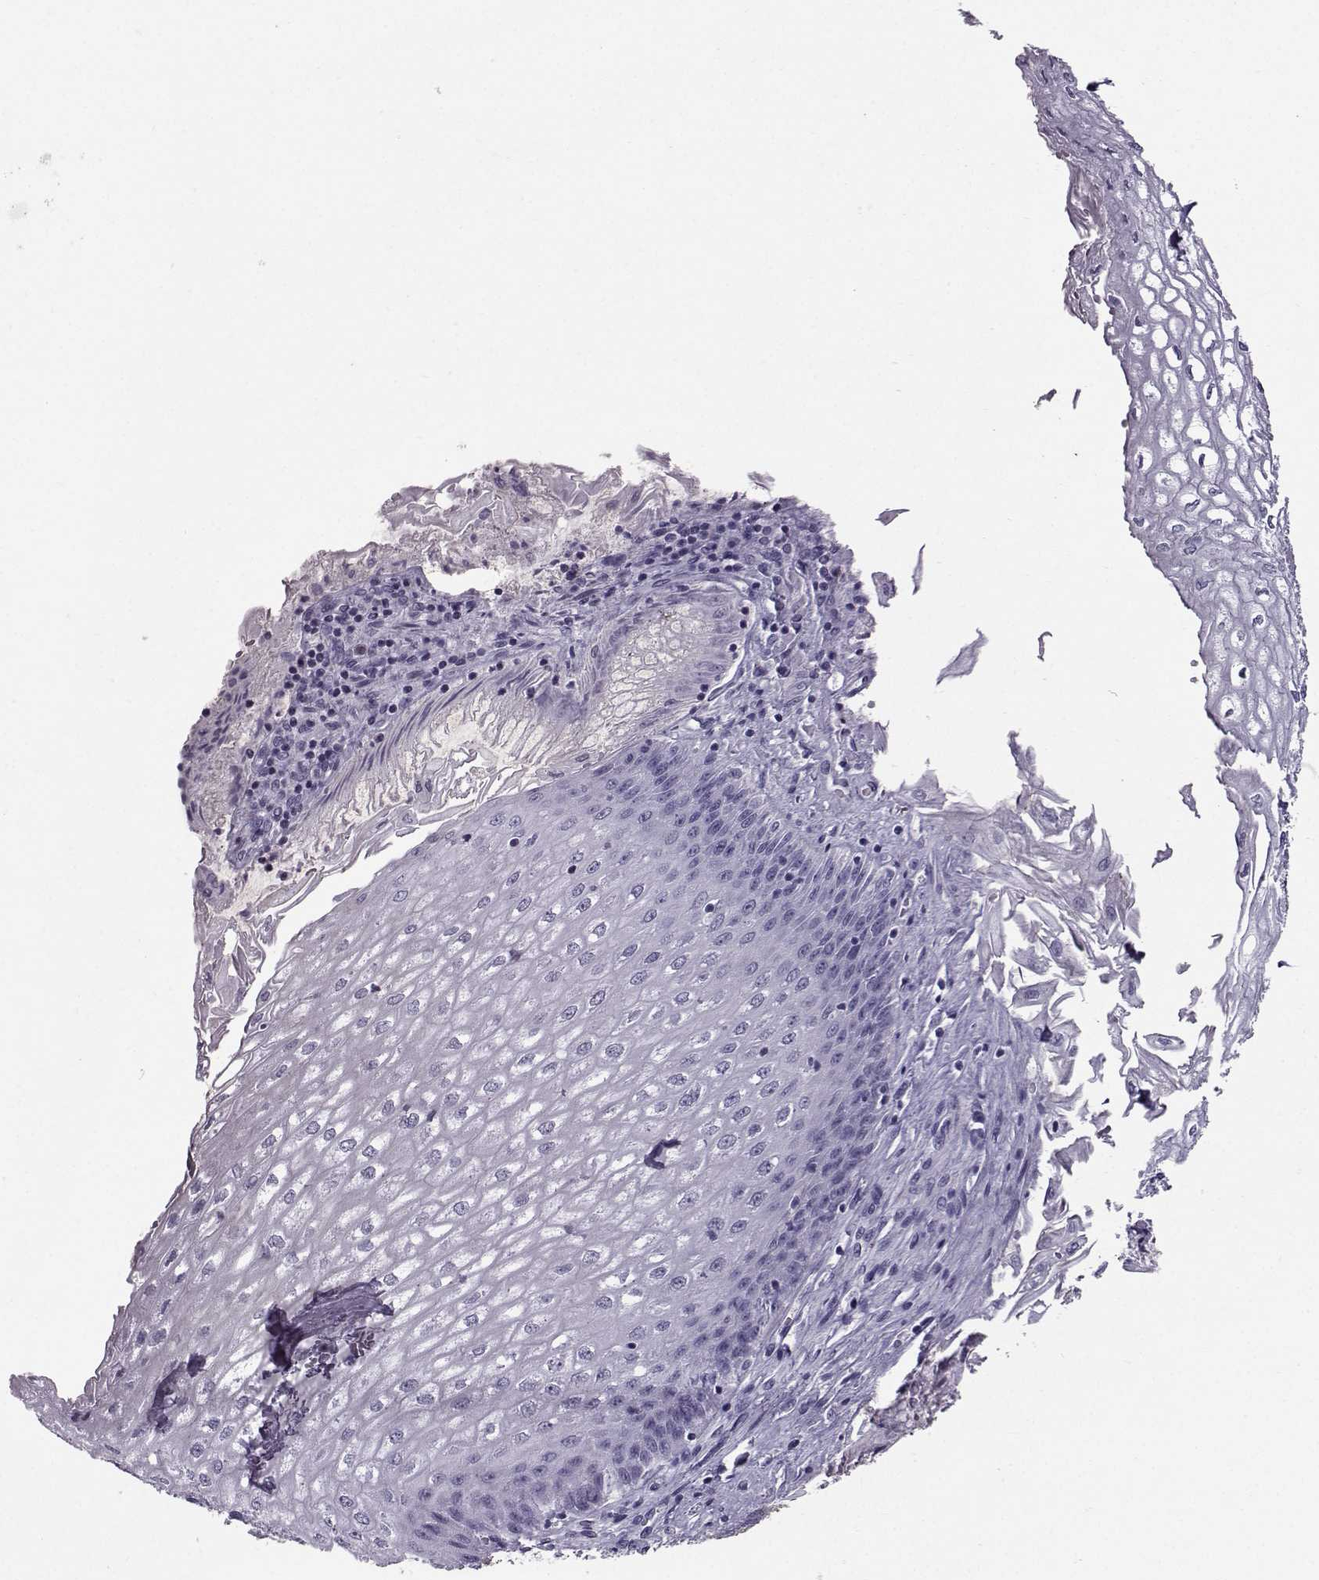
{"staining": {"intensity": "negative", "quantity": "none", "location": "none"}, "tissue": "esophagus", "cell_type": "Squamous epithelial cells", "image_type": "normal", "snomed": [{"axis": "morphology", "description": "Normal tissue, NOS"}, {"axis": "topography", "description": "Esophagus"}], "caption": "Immunohistochemical staining of unremarkable esophagus demonstrates no significant staining in squamous epithelial cells. (DAB IHC with hematoxylin counter stain).", "gene": "DMRT3", "patient": {"sex": "male", "age": 58}}